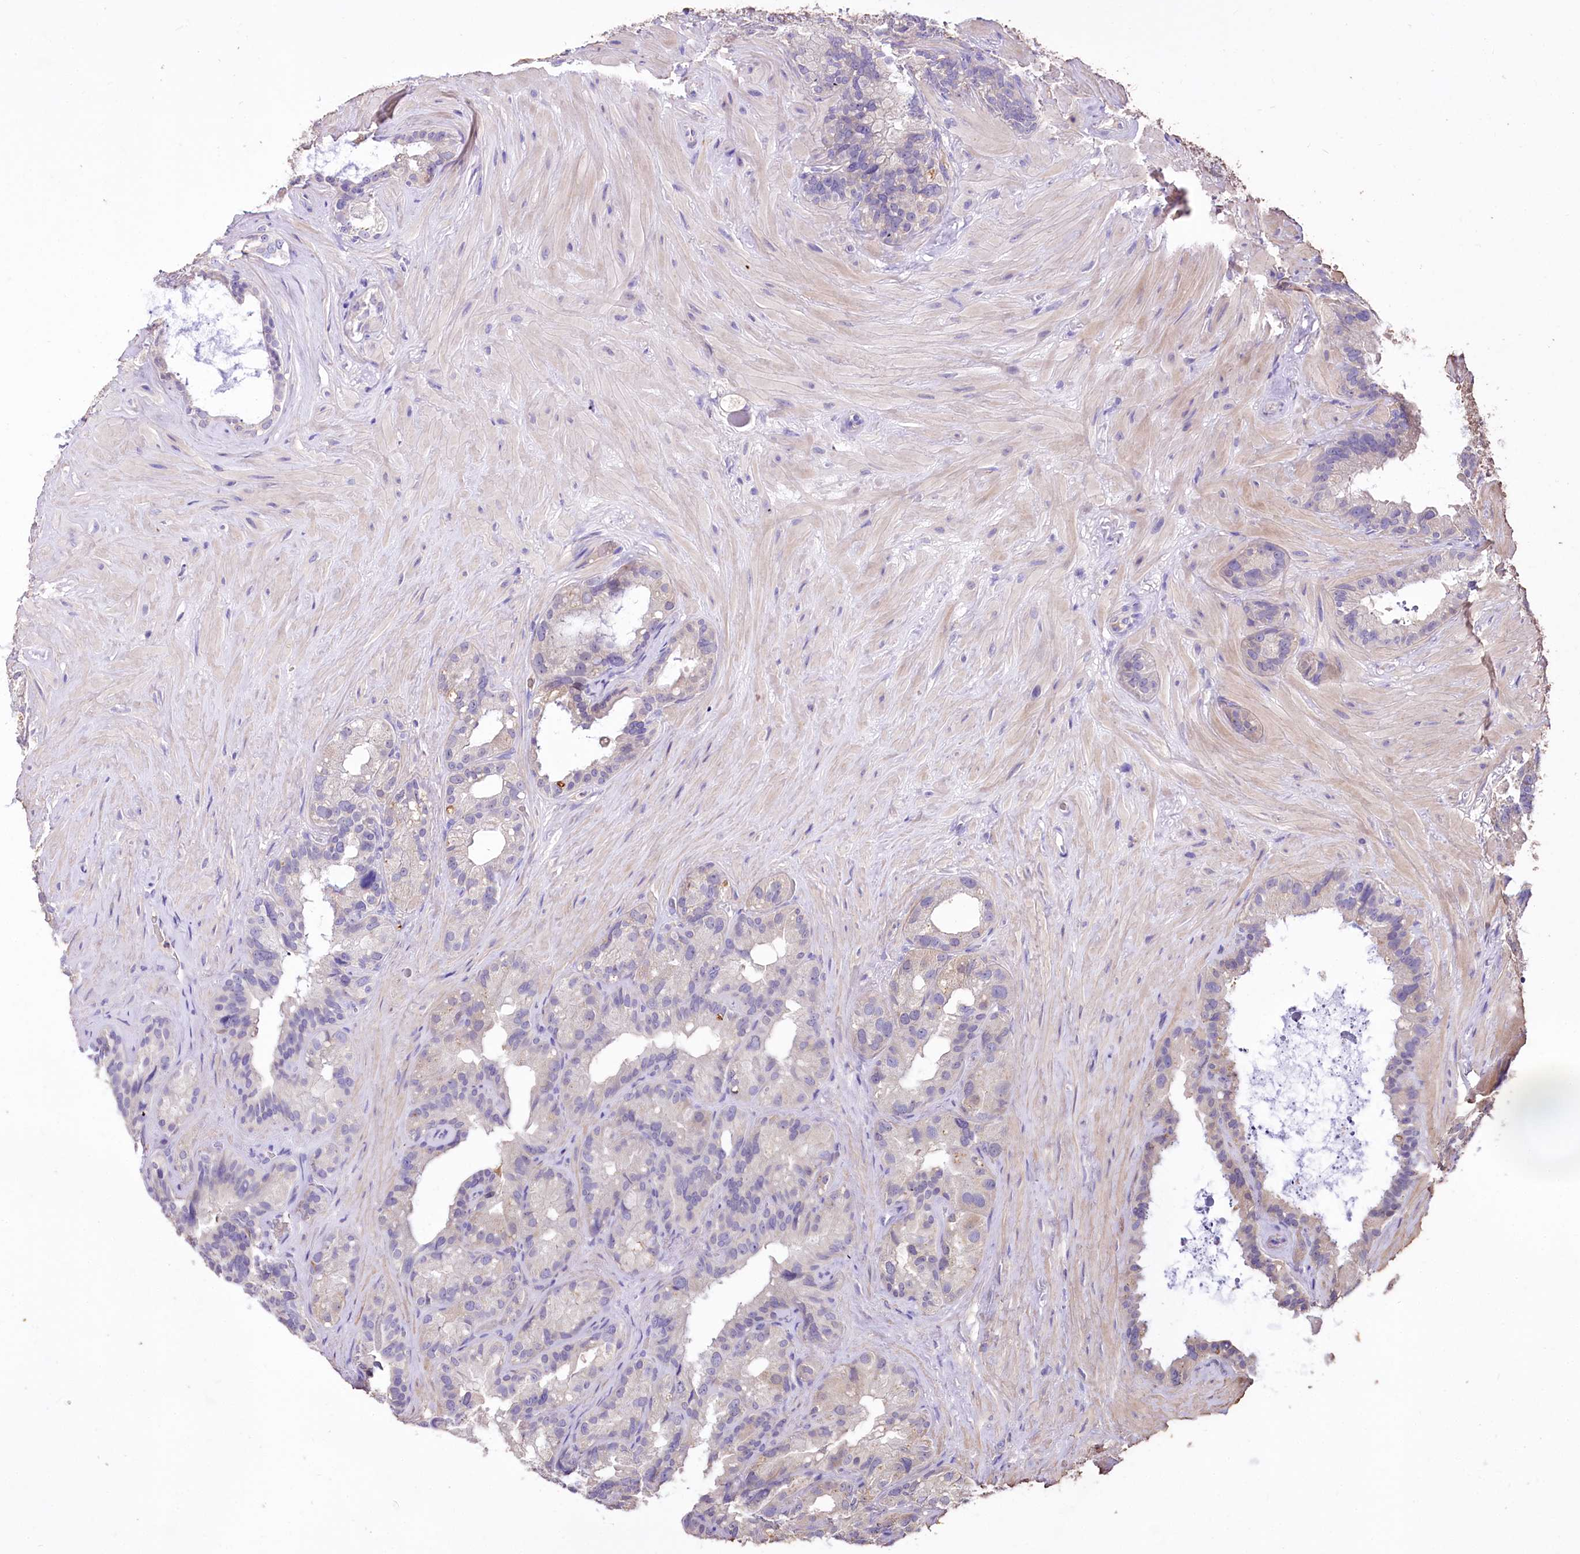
{"staining": {"intensity": "weak", "quantity": "<25%", "location": "cytoplasmic/membranous"}, "tissue": "seminal vesicle", "cell_type": "Glandular cells", "image_type": "normal", "snomed": [{"axis": "morphology", "description": "Normal tissue, NOS"}, {"axis": "topography", "description": "Prostate"}, {"axis": "topography", "description": "Seminal veicle"}], "caption": "Immunohistochemistry (IHC) of unremarkable seminal vesicle demonstrates no staining in glandular cells. Brightfield microscopy of IHC stained with DAB (3,3'-diaminobenzidine) (brown) and hematoxylin (blue), captured at high magnification.", "gene": "PCYOX1L", "patient": {"sex": "male", "age": 68}}